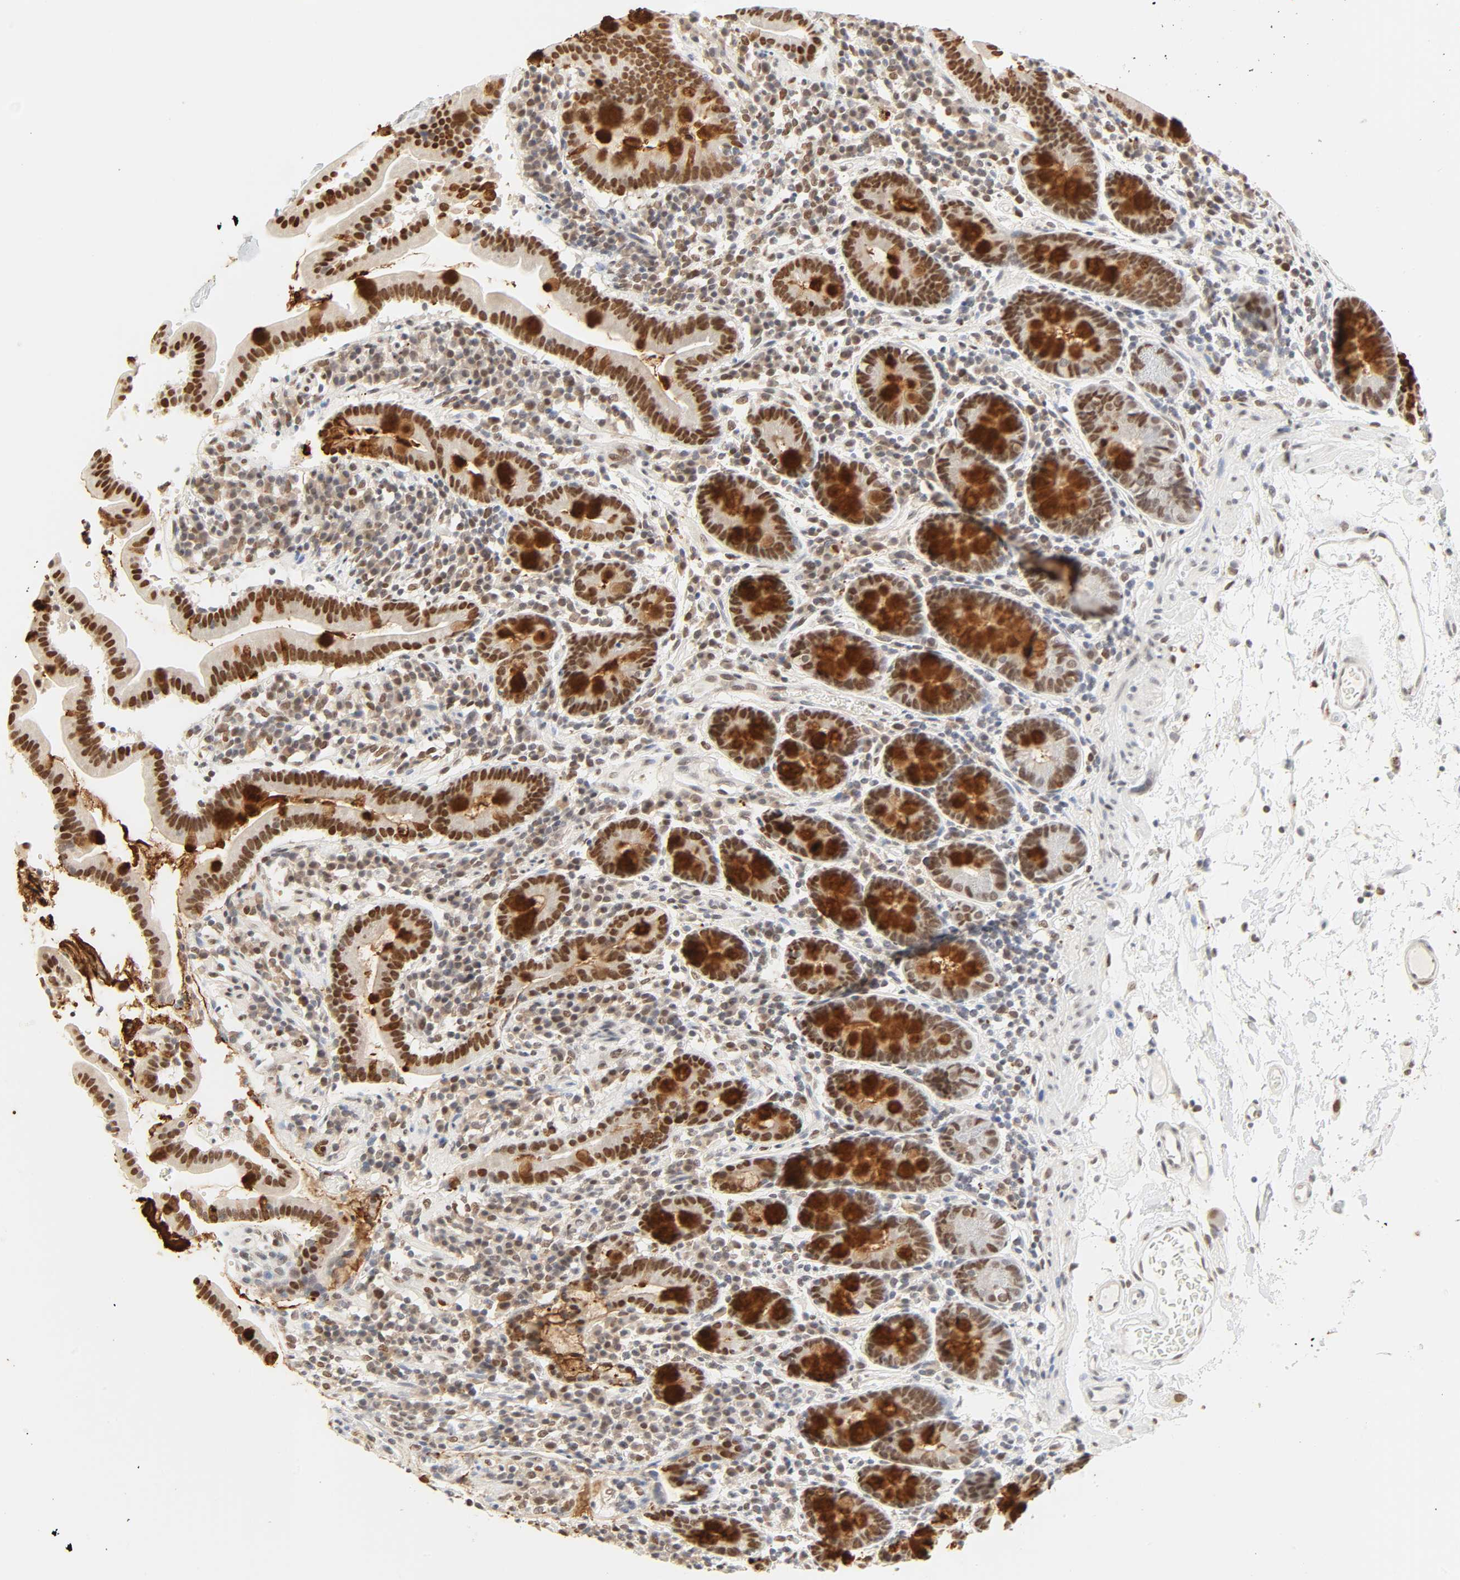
{"staining": {"intensity": "moderate", "quantity": ">75%", "location": "nuclear"}, "tissue": "duodenum", "cell_type": "Glandular cells", "image_type": "normal", "snomed": [{"axis": "morphology", "description": "Normal tissue, NOS"}, {"axis": "topography", "description": "Duodenum"}], "caption": "This histopathology image reveals immunohistochemistry (IHC) staining of benign duodenum, with medium moderate nuclear staining in about >75% of glandular cells.", "gene": "DAZAP1", "patient": {"sex": "male", "age": 50}}